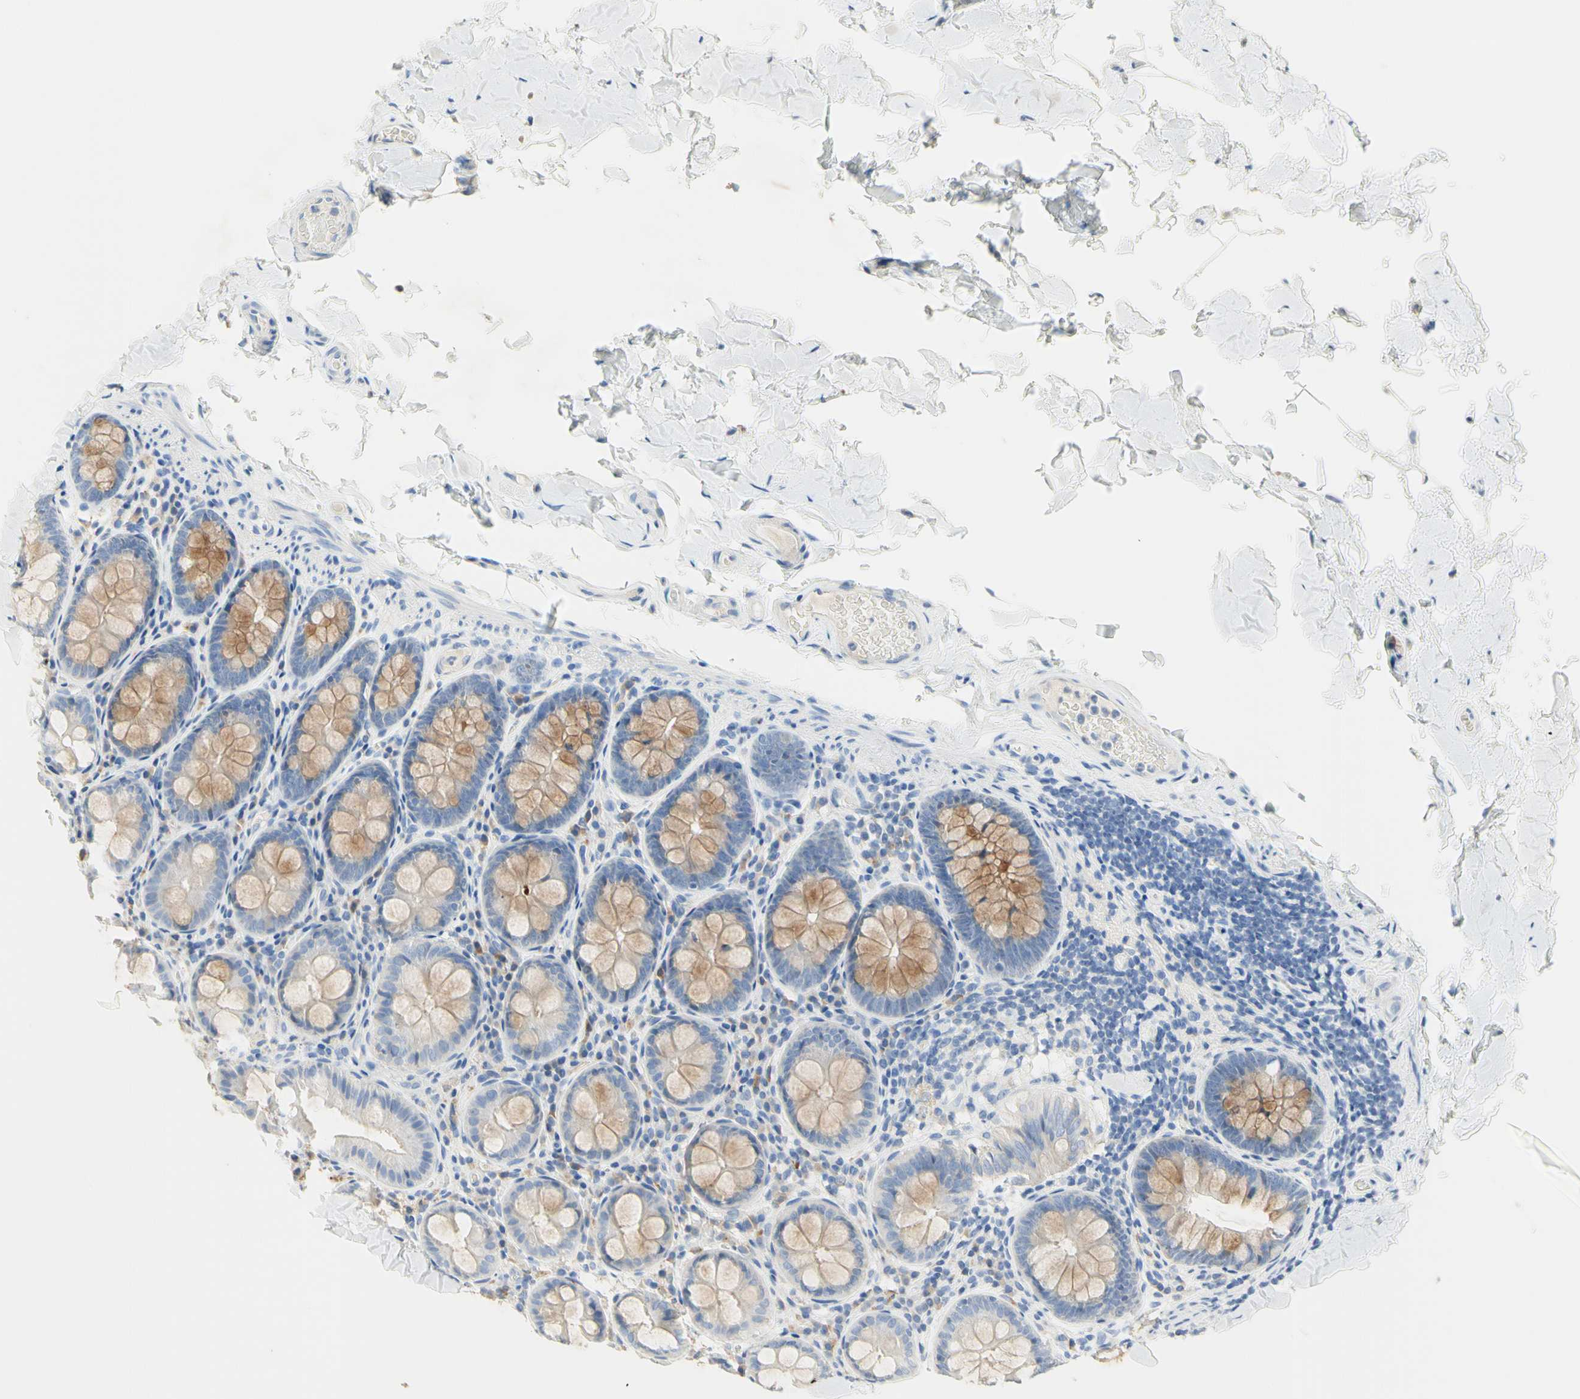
{"staining": {"intensity": "negative", "quantity": "none", "location": "none"}, "tissue": "colon", "cell_type": "Endothelial cells", "image_type": "normal", "snomed": [{"axis": "morphology", "description": "Normal tissue, NOS"}, {"axis": "topography", "description": "Colon"}], "caption": "Endothelial cells are negative for brown protein staining in benign colon. (DAB (3,3'-diaminobenzidine) IHC with hematoxylin counter stain).", "gene": "NECTIN4", "patient": {"sex": "female", "age": 61}}